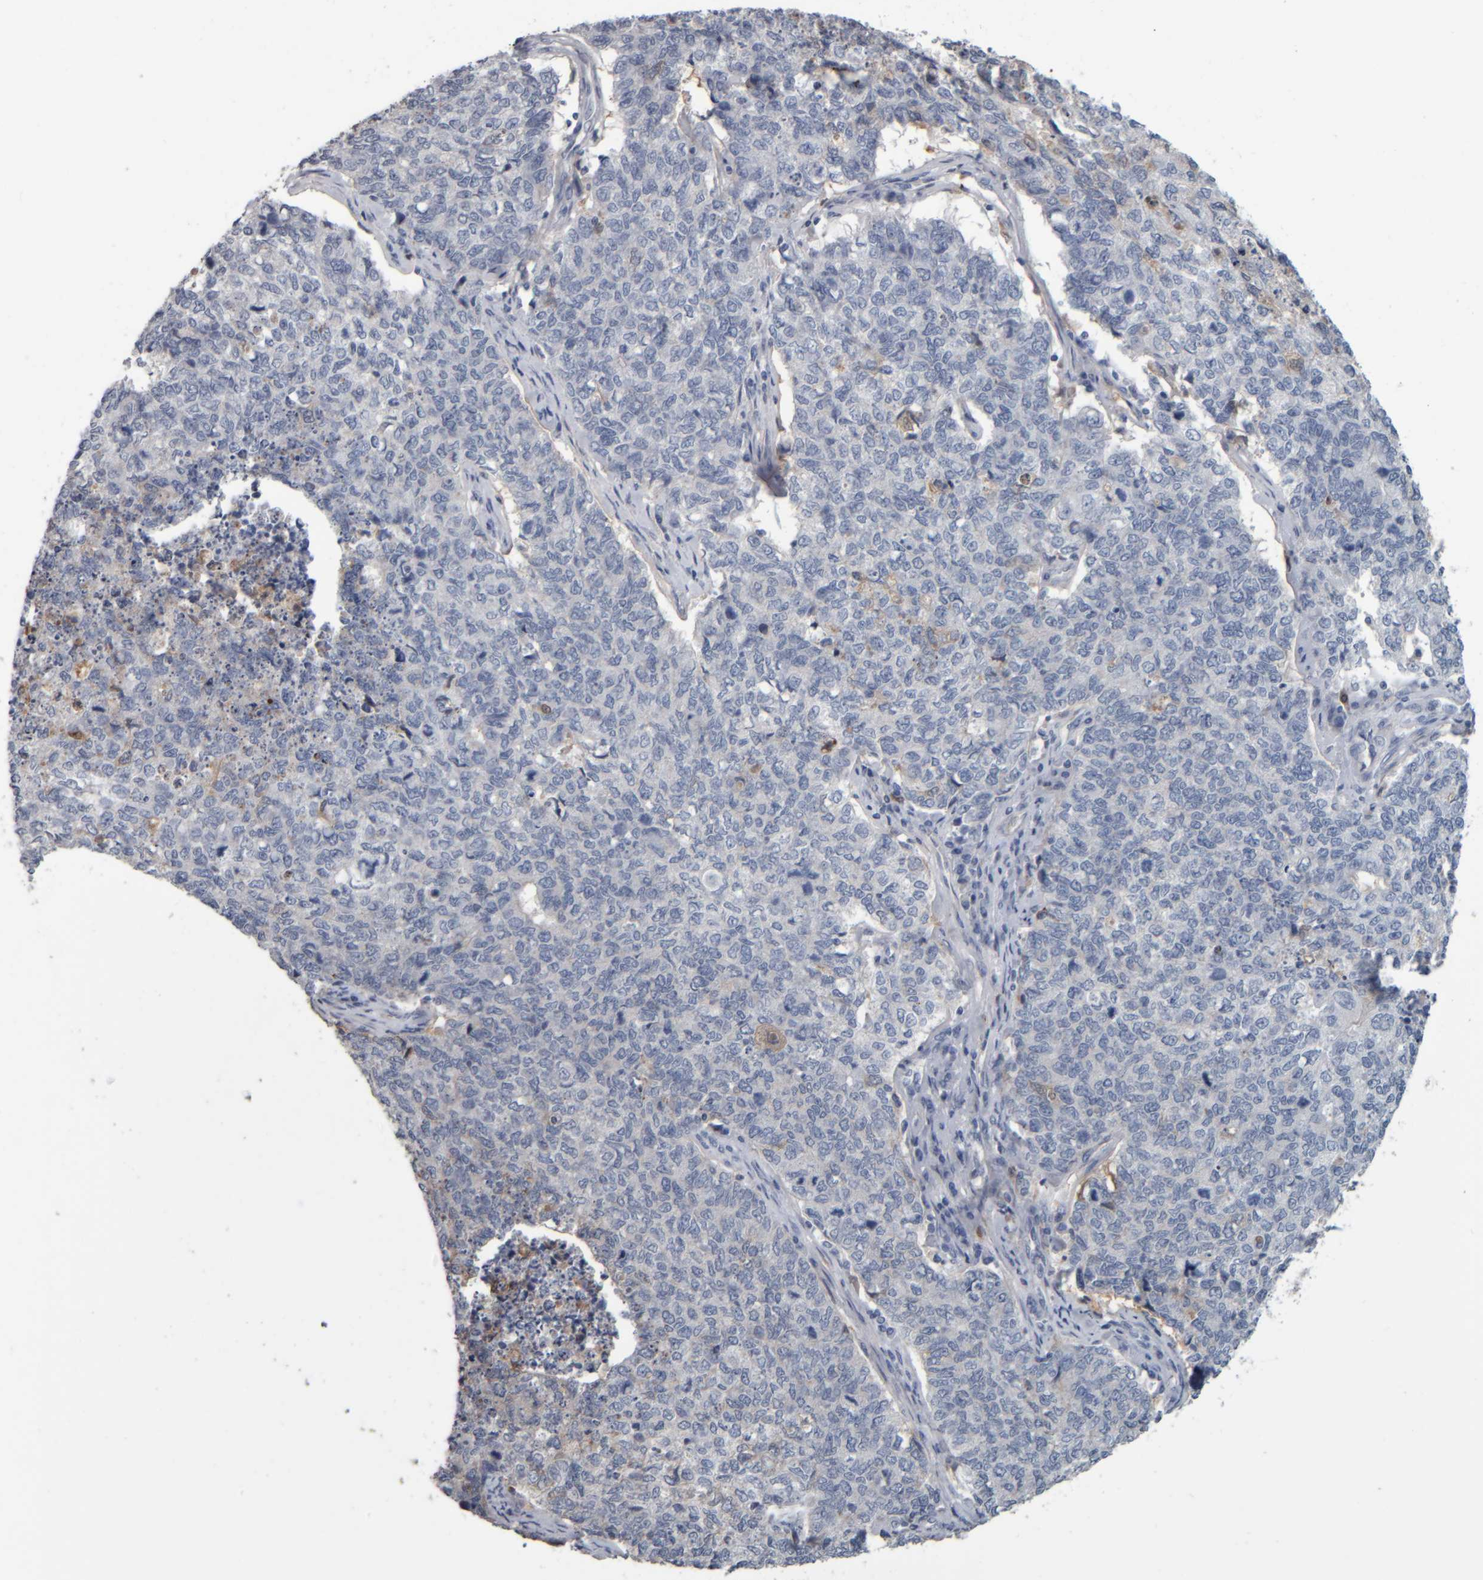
{"staining": {"intensity": "negative", "quantity": "none", "location": "none"}, "tissue": "cervical cancer", "cell_type": "Tumor cells", "image_type": "cancer", "snomed": [{"axis": "morphology", "description": "Squamous cell carcinoma, NOS"}, {"axis": "topography", "description": "Cervix"}], "caption": "A high-resolution micrograph shows immunohistochemistry staining of cervical cancer, which reveals no significant positivity in tumor cells.", "gene": "CAVIN4", "patient": {"sex": "female", "age": 63}}